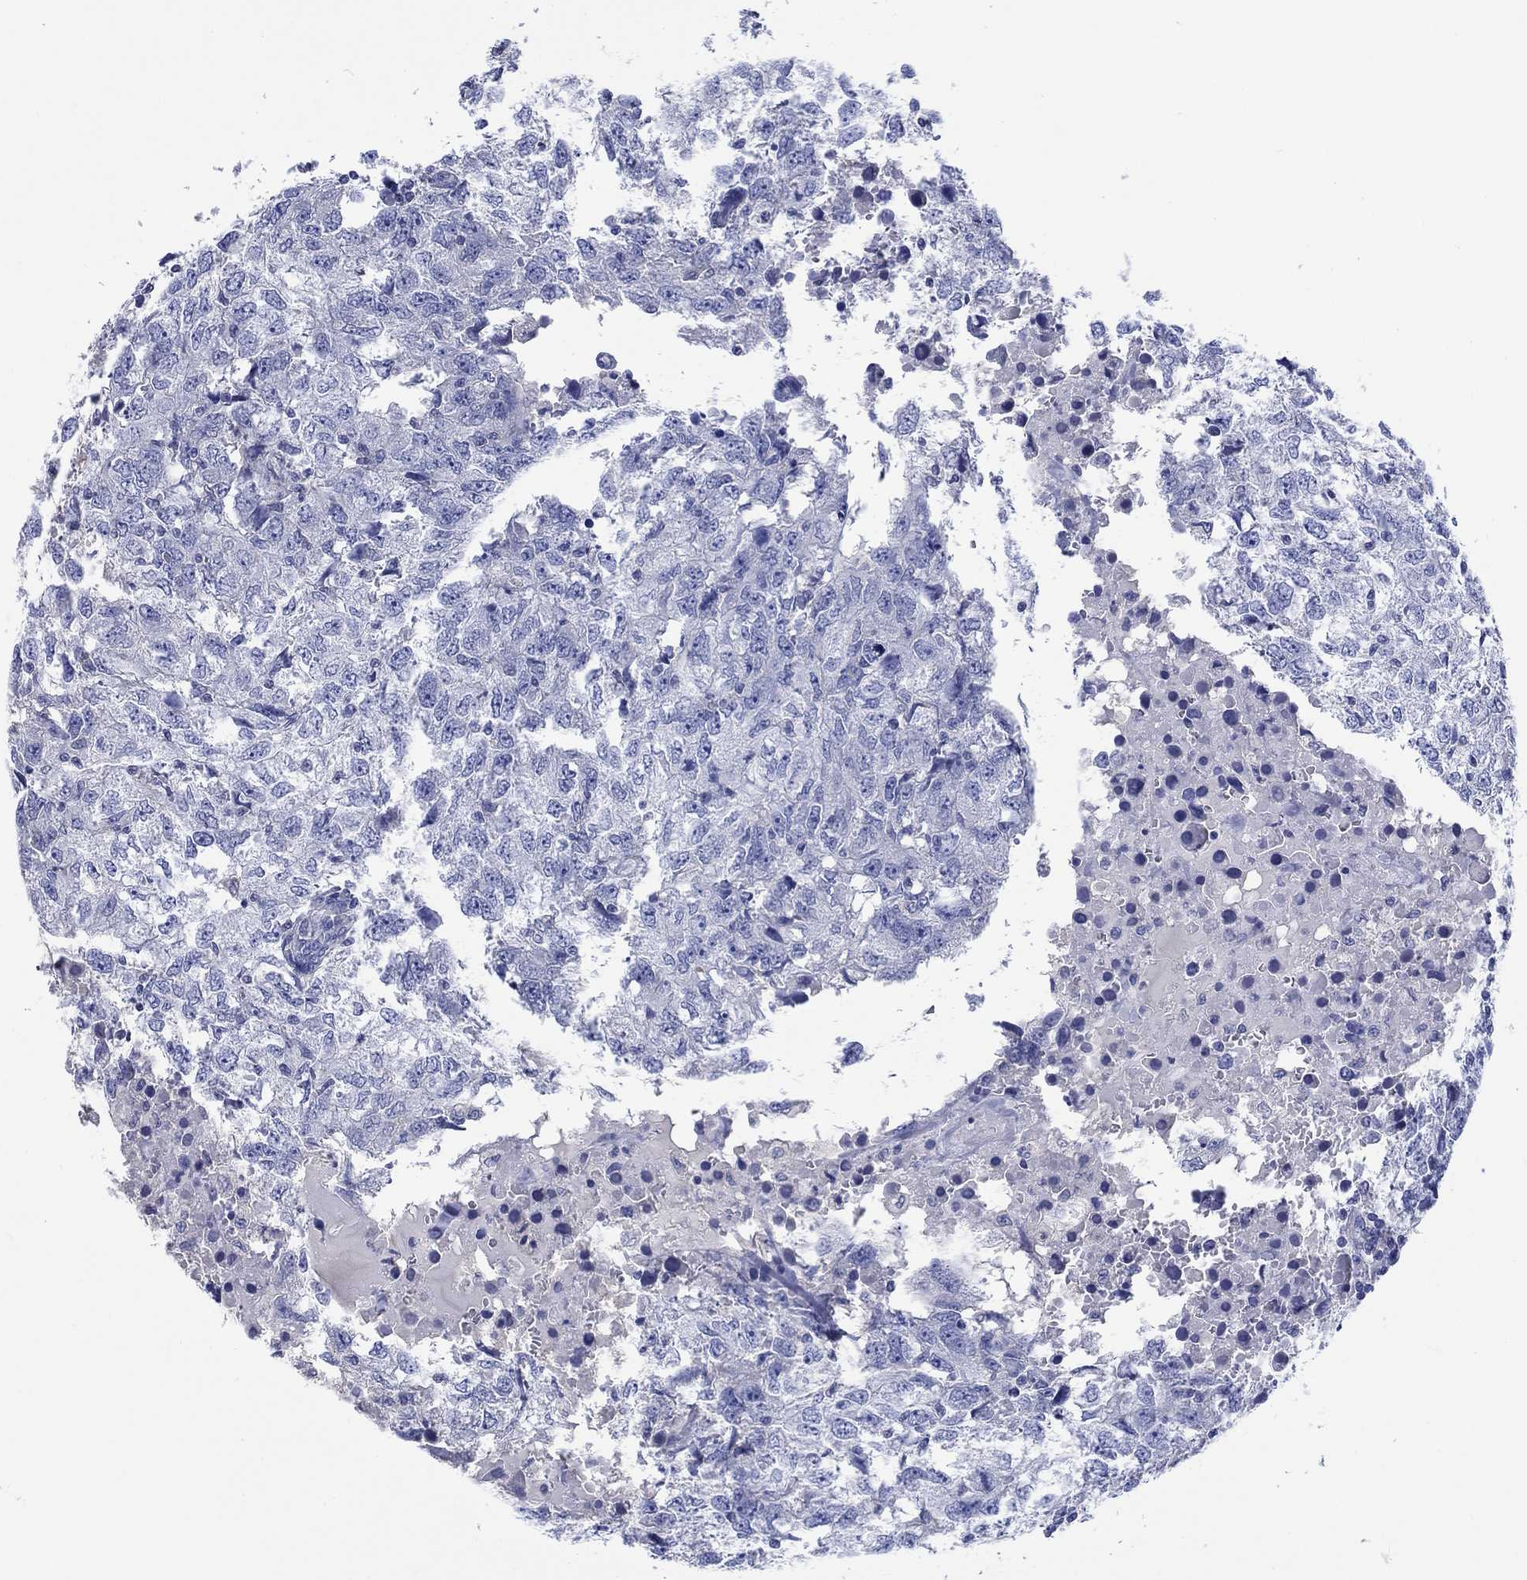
{"staining": {"intensity": "negative", "quantity": "none", "location": "none"}, "tissue": "breast cancer", "cell_type": "Tumor cells", "image_type": "cancer", "snomed": [{"axis": "morphology", "description": "Duct carcinoma"}, {"axis": "topography", "description": "Breast"}], "caption": "This is an immunohistochemistry (IHC) micrograph of breast infiltrating ductal carcinoma. There is no expression in tumor cells.", "gene": "TOMM20L", "patient": {"sex": "female", "age": 30}}